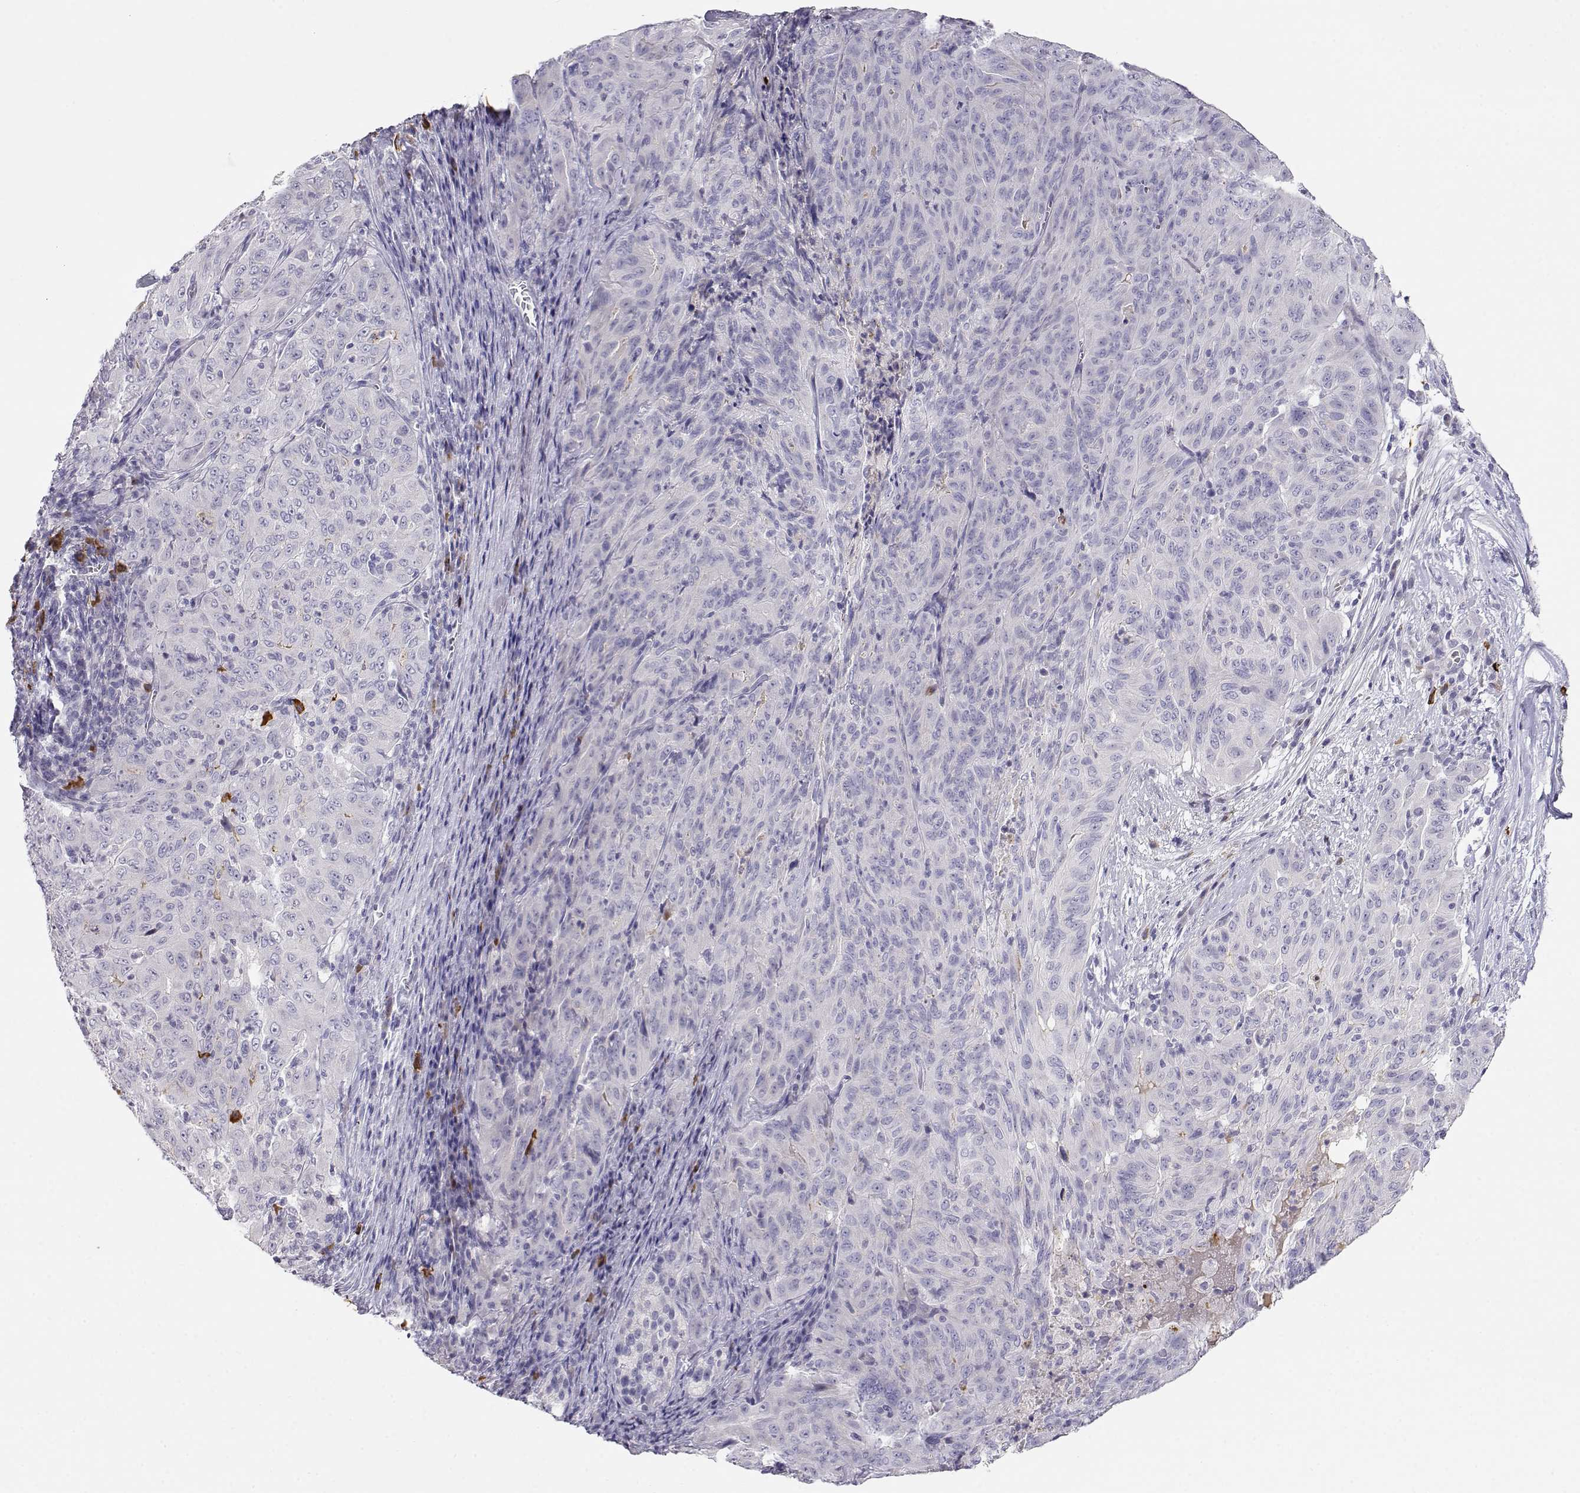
{"staining": {"intensity": "negative", "quantity": "none", "location": "none"}, "tissue": "pancreatic cancer", "cell_type": "Tumor cells", "image_type": "cancer", "snomed": [{"axis": "morphology", "description": "Adenocarcinoma, NOS"}, {"axis": "topography", "description": "Pancreas"}], "caption": "Tumor cells show no significant protein expression in pancreatic cancer.", "gene": "CDHR1", "patient": {"sex": "male", "age": 63}}